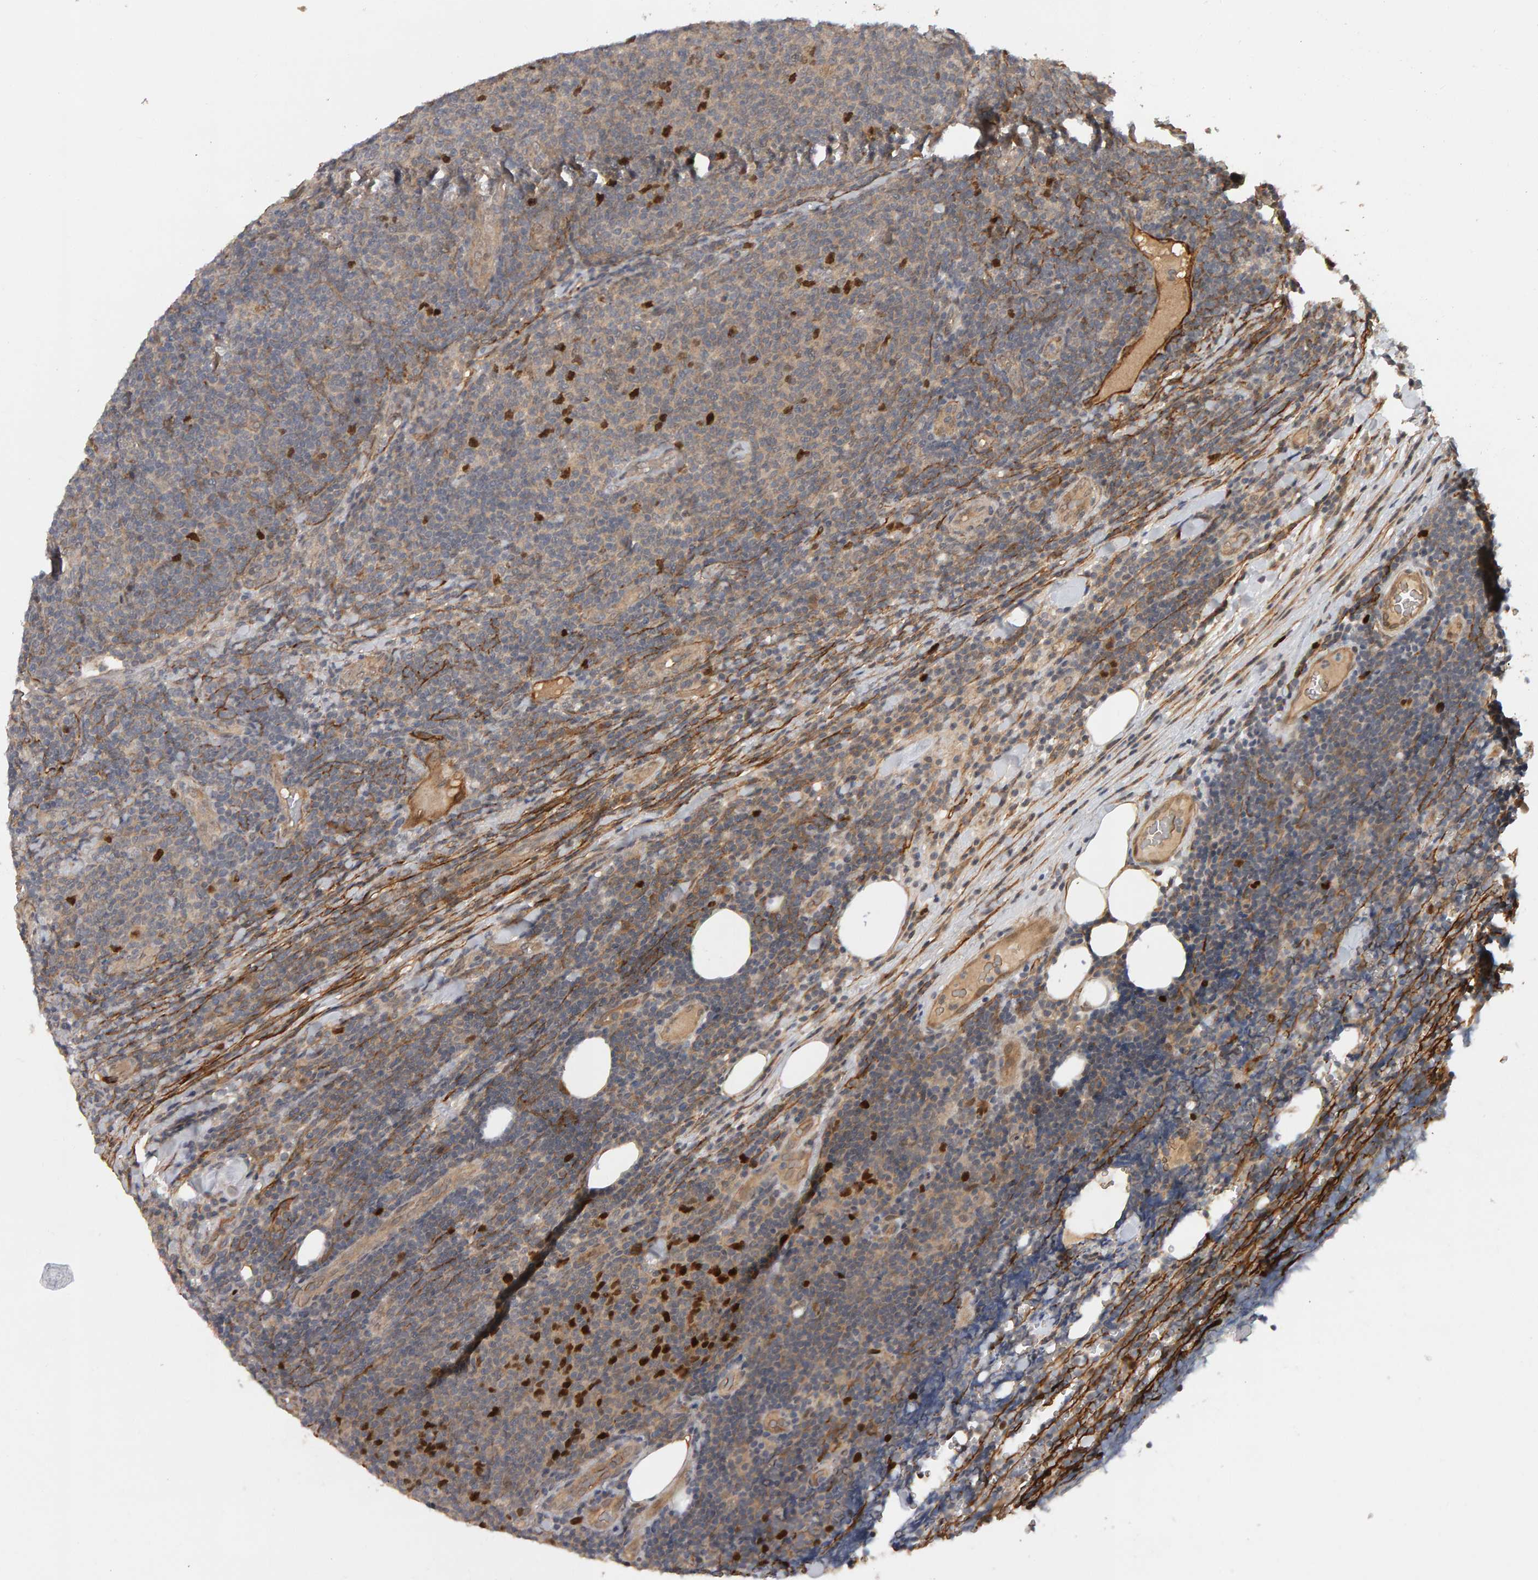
{"staining": {"intensity": "strong", "quantity": "25%-75%", "location": "cytoplasmic/membranous,nuclear"}, "tissue": "lymphoma", "cell_type": "Tumor cells", "image_type": "cancer", "snomed": [{"axis": "morphology", "description": "Malignant lymphoma, non-Hodgkin's type, Low grade"}, {"axis": "topography", "description": "Lymph node"}], "caption": "Protein expression analysis of lymphoma displays strong cytoplasmic/membranous and nuclear staining in approximately 25%-75% of tumor cells.", "gene": "CDCA5", "patient": {"sex": "male", "age": 66}}